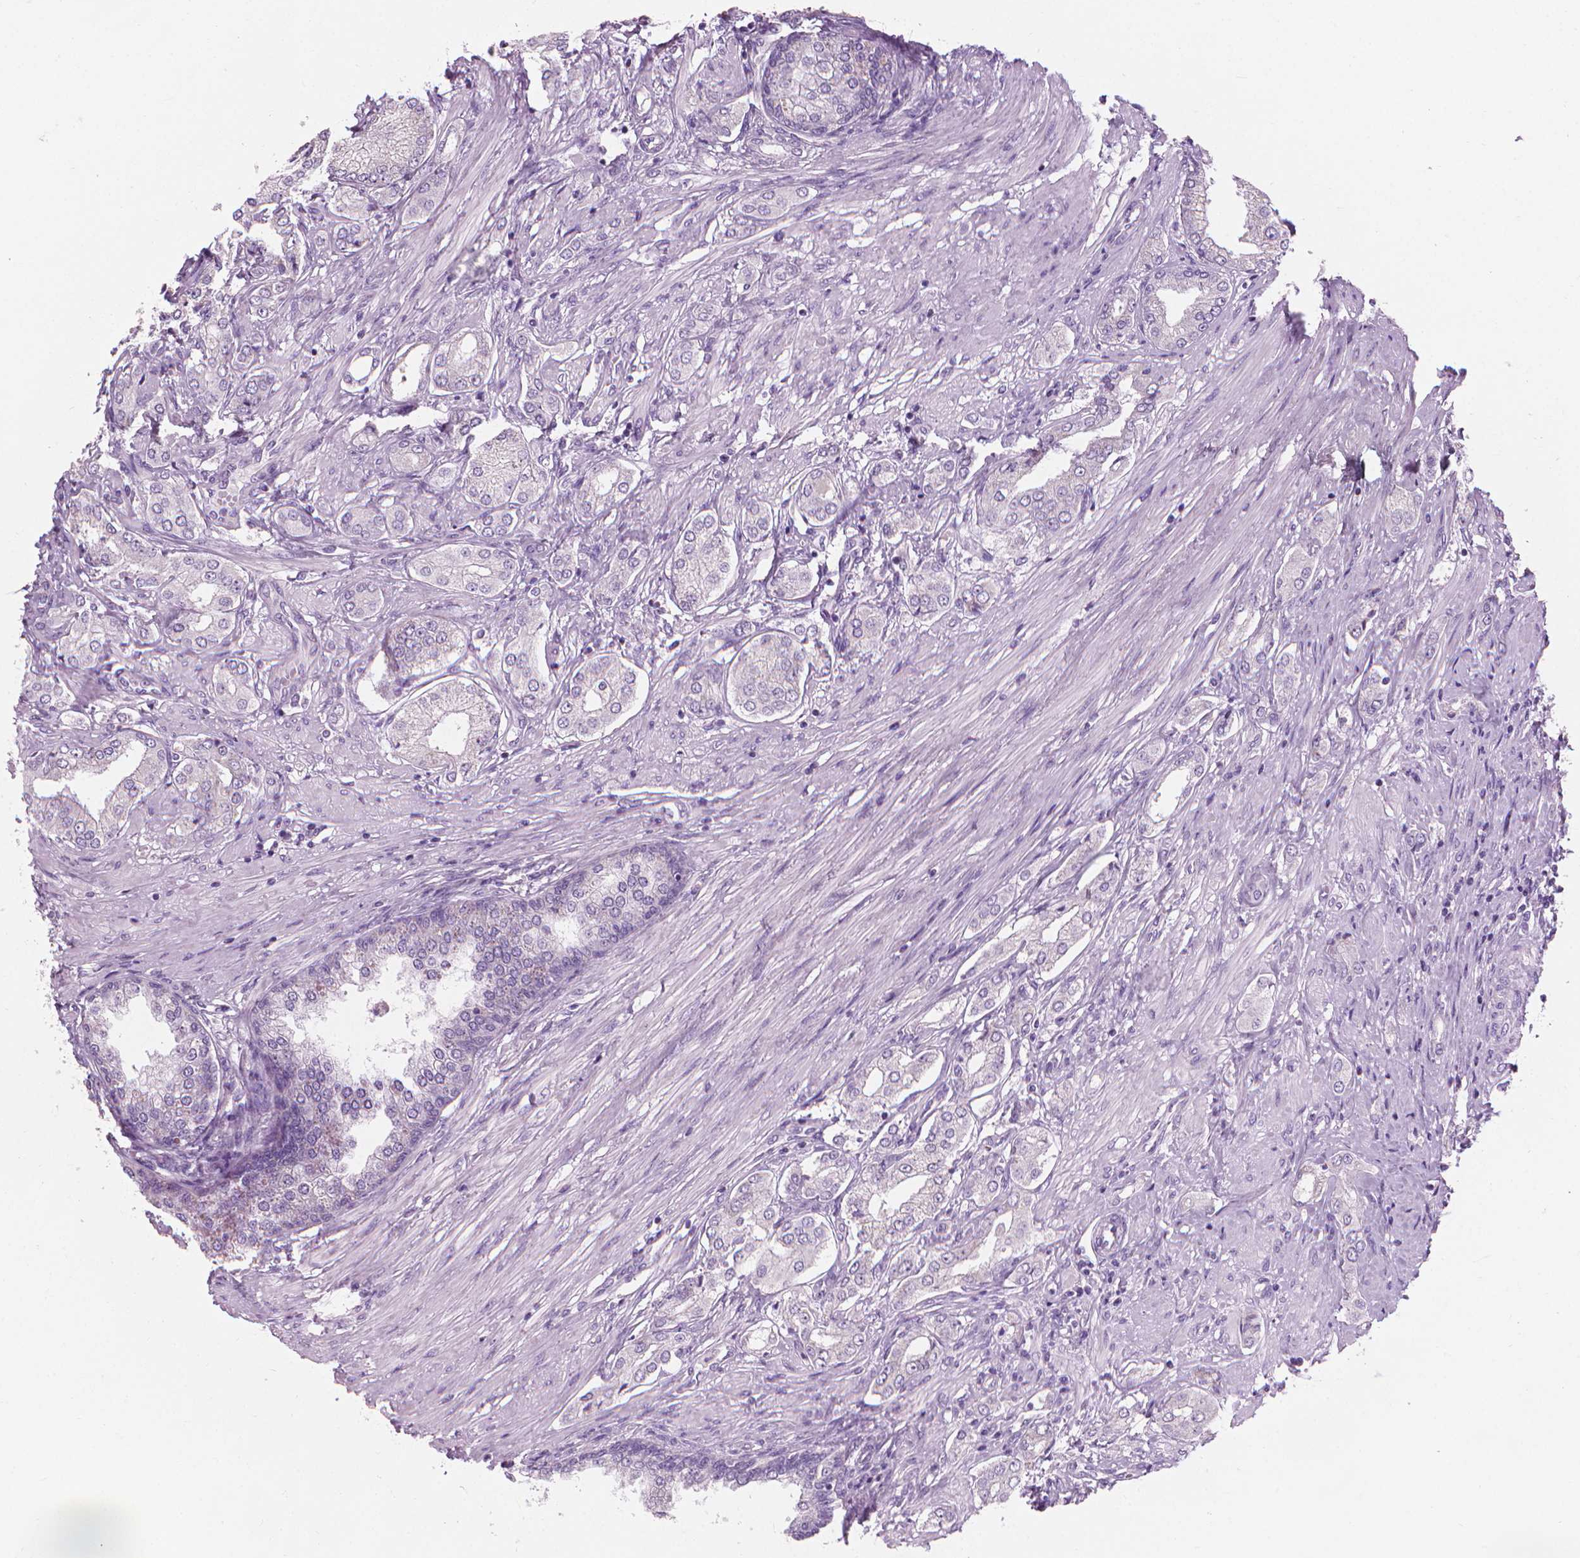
{"staining": {"intensity": "negative", "quantity": "none", "location": "none"}, "tissue": "prostate cancer", "cell_type": "Tumor cells", "image_type": "cancer", "snomed": [{"axis": "morphology", "description": "Adenocarcinoma, NOS"}, {"axis": "topography", "description": "Prostate"}], "caption": "Image shows no protein staining in tumor cells of prostate cancer tissue.", "gene": "CFAP126", "patient": {"sex": "male", "age": 63}}